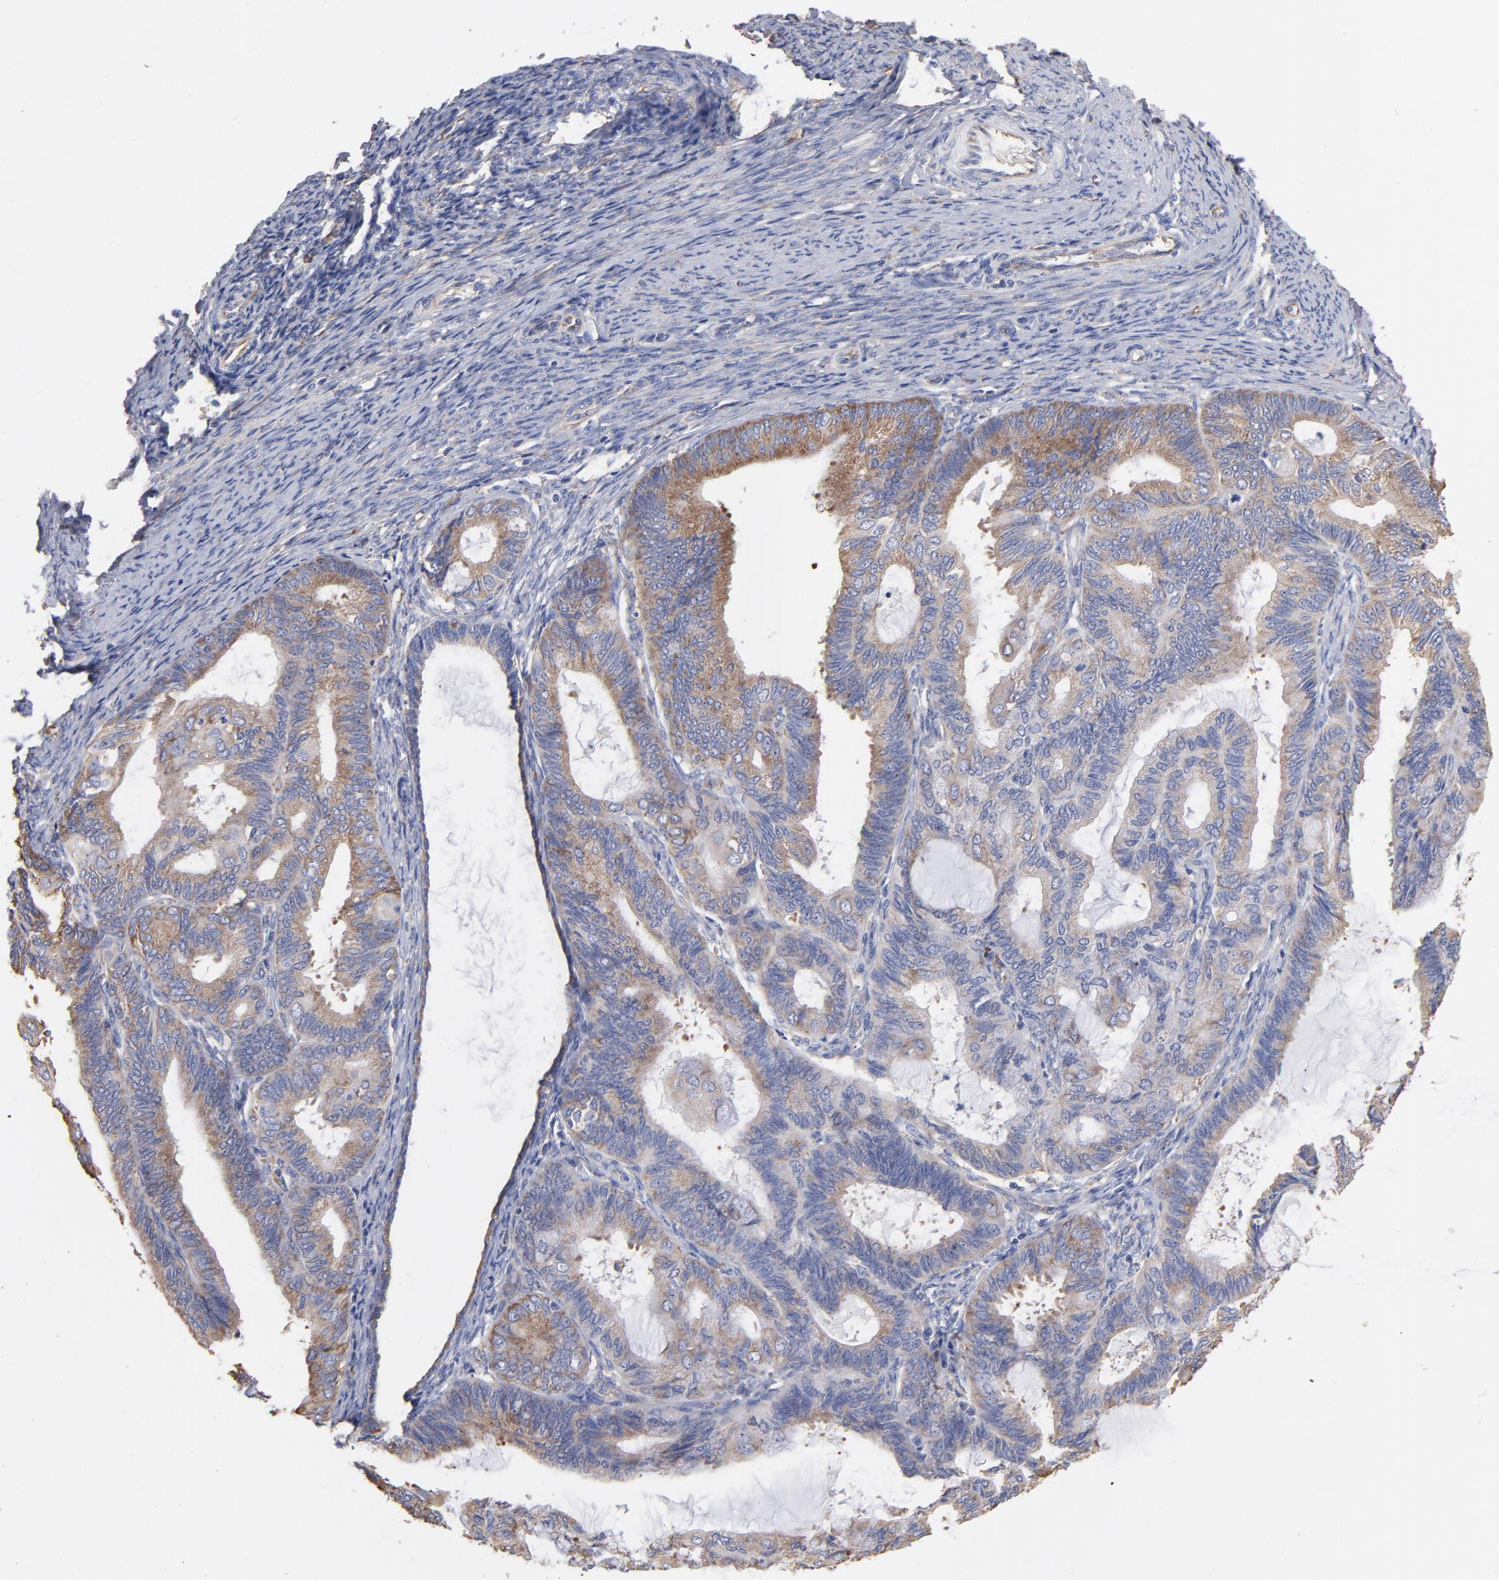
{"staining": {"intensity": "moderate", "quantity": "25%-75%", "location": "cytoplasmic/membranous"}, "tissue": "endometrial cancer", "cell_type": "Tumor cells", "image_type": "cancer", "snomed": [{"axis": "morphology", "description": "Adenocarcinoma, NOS"}, {"axis": "topography", "description": "Endometrium"}], "caption": "Protein expression analysis of human endometrial adenocarcinoma reveals moderate cytoplasmic/membranous positivity in about 25%-75% of tumor cells.", "gene": "RPL9", "patient": {"sex": "female", "age": 63}}